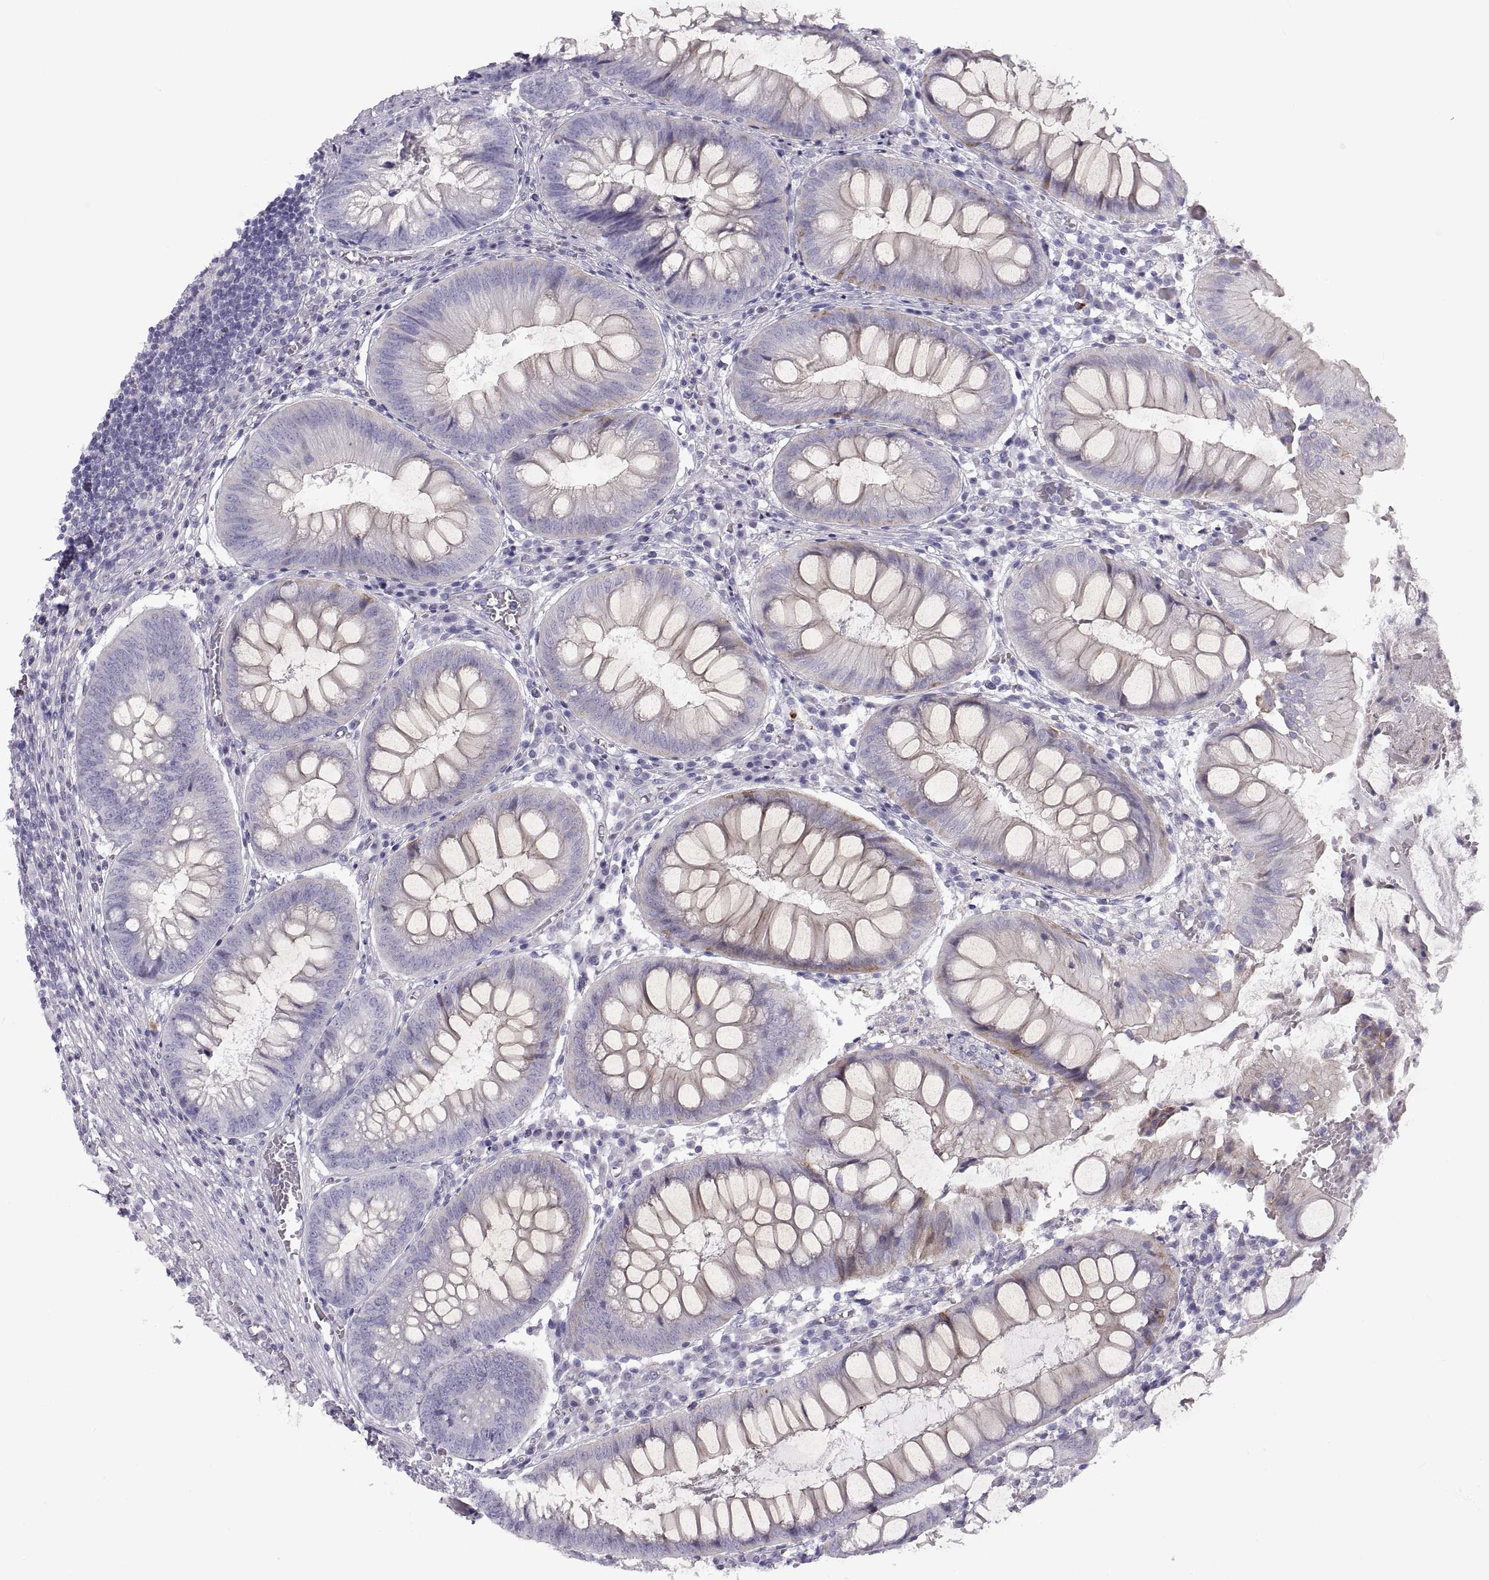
{"staining": {"intensity": "weak", "quantity": "<25%", "location": "cytoplasmic/membranous"}, "tissue": "appendix", "cell_type": "Glandular cells", "image_type": "normal", "snomed": [{"axis": "morphology", "description": "Normal tissue, NOS"}, {"axis": "morphology", "description": "Inflammation, NOS"}, {"axis": "topography", "description": "Appendix"}], "caption": "A high-resolution histopathology image shows immunohistochemistry (IHC) staining of normal appendix, which displays no significant staining in glandular cells.", "gene": "CRYBB3", "patient": {"sex": "male", "age": 16}}